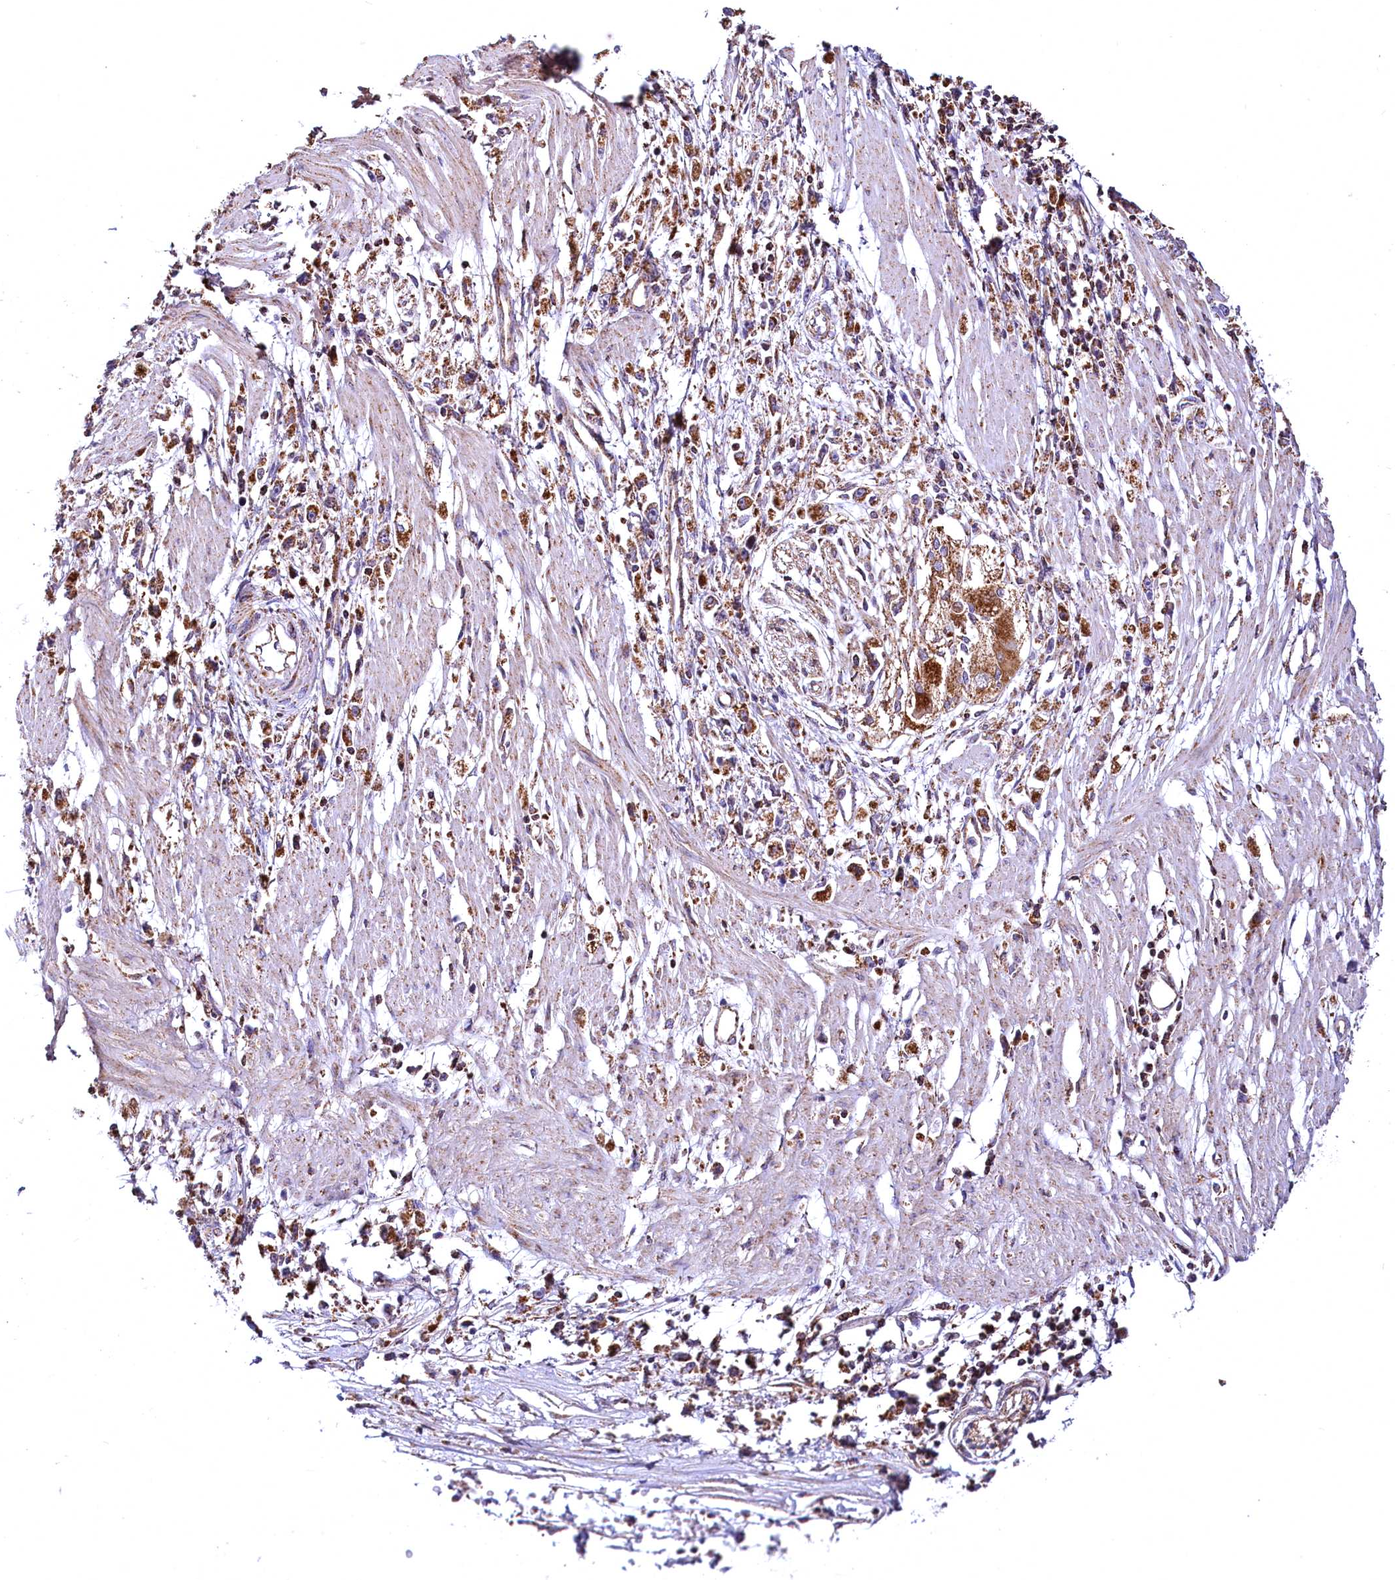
{"staining": {"intensity": "moderate", "quantity": ">75%", "location": "cytoplasmic/membranous"}, "tissue": "stomach cancer", "cell_type": "Tumor cells", "image_type": "cancer", "snomed": [{"axis": "morphology", "description": "Adenocarcinoma, NOS"}, {"axis": "topography", "description": "Stomach"}], "caption": "Immunohistochemistry micrograph of neoplastic tissue: stomach cancer stained using immunohistochemistry exhibits medium levels of moderate protein expression localized specifically in the cytoplasmic/membranous of tumor cells, appearing as a cytoplasmic/membranous brown color.", "gene": "NUDT15", "patient": {"sex": "female", "age": 59}}